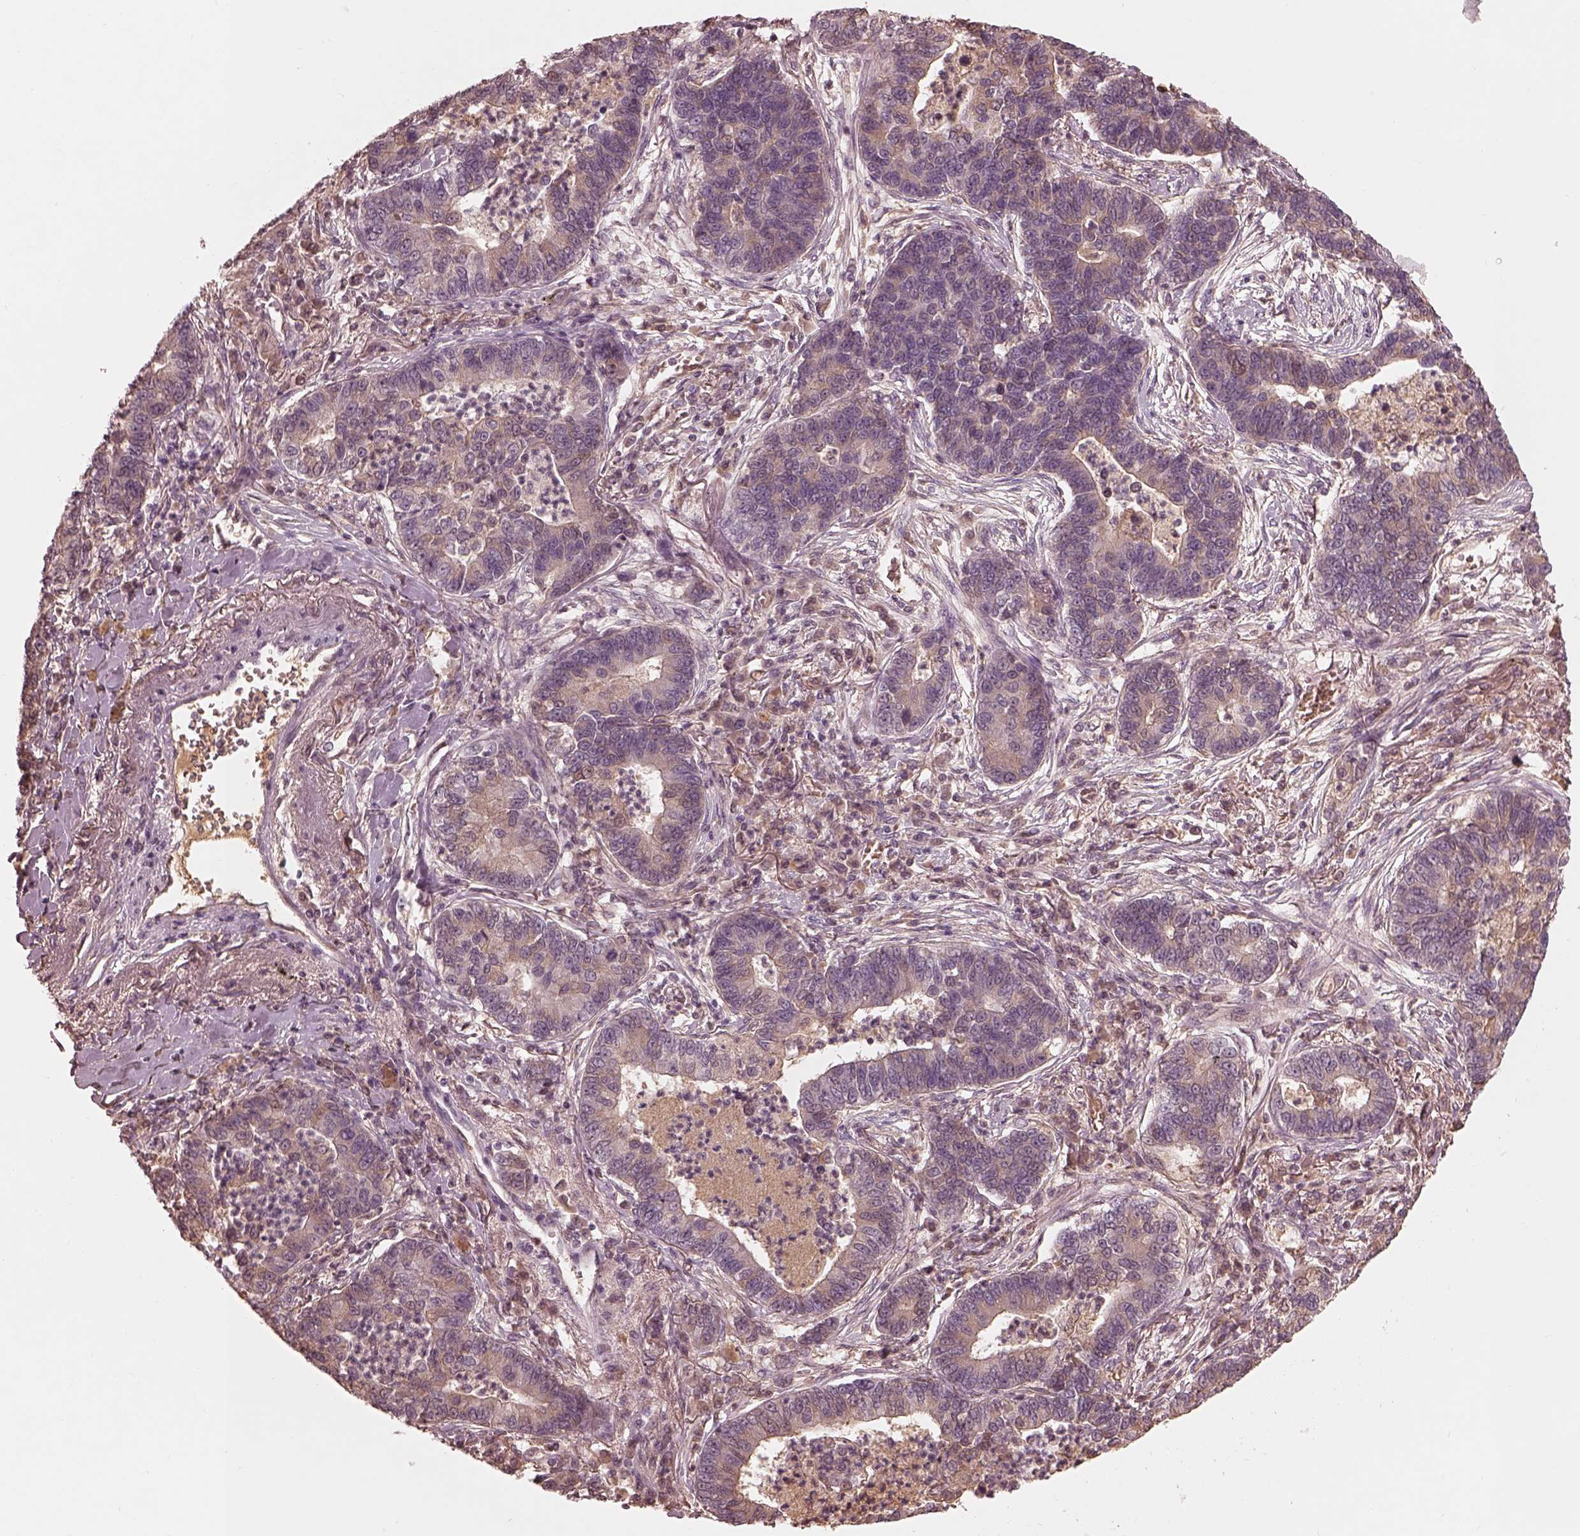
{"staining": {"intensity": "negative", "quantity": "none", "location": "none"}, "tissue": "lung cancer", "cell_type": "Tumor cells", "image_type": "cancer", "snomed": [{"axis": "morphology", "description": "Adenocarcinoma, NOS"}, {"axis": "topography", "description": "Lung"}], "caption": "A high-resolution histopathology image shows IHC staining of adenocarcinoma (lung), which exhibits no significant staining in tumor cells. (Immunohistochemistry, brightfield microscopy, high magnification).", "gene": "TF", "patient": {"sex": "female", "age": 57}}